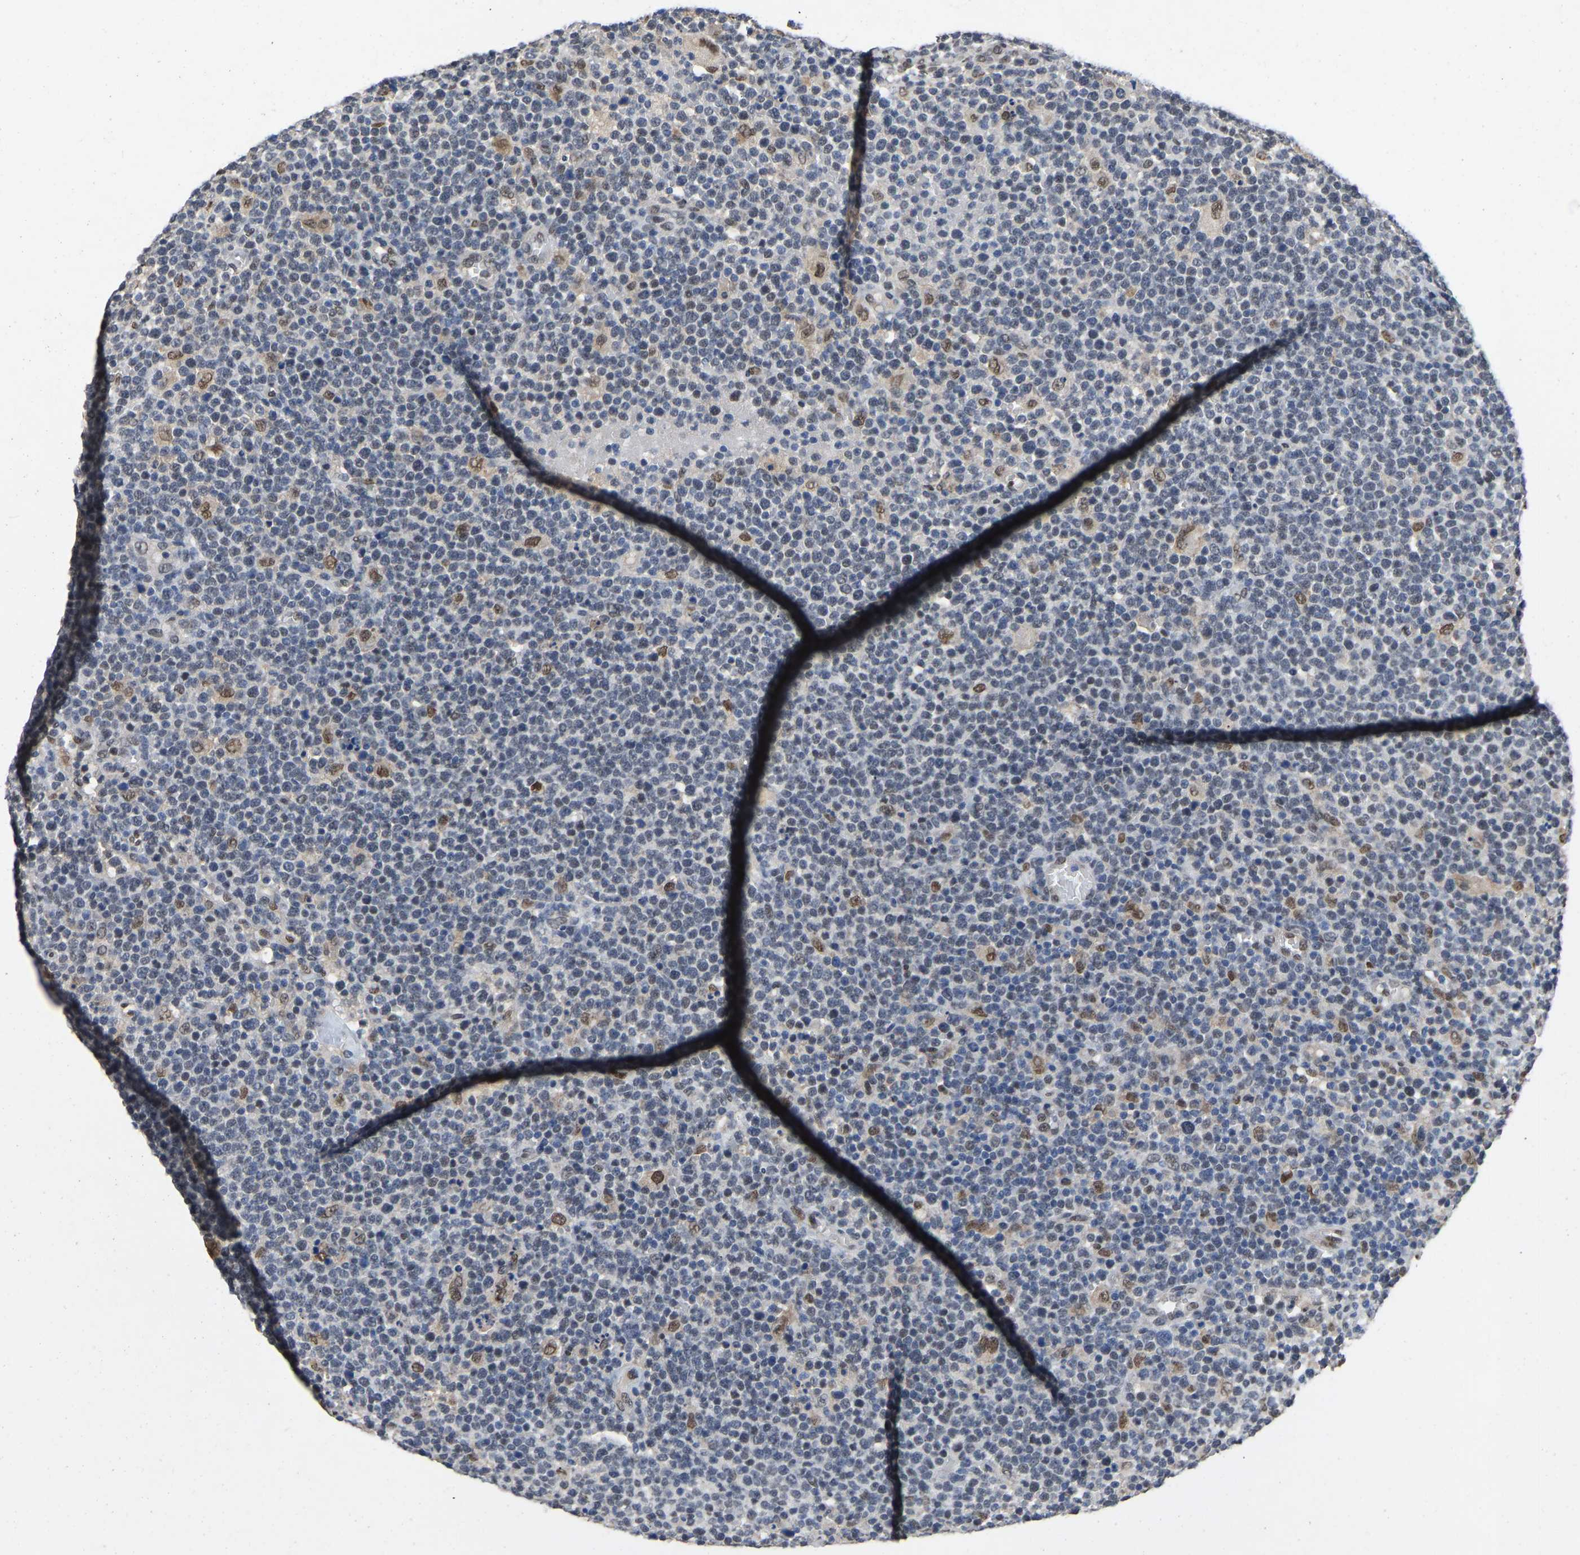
{"staining": {"intensity": "moderate", "quantity": "25%-75%", "location": "nuclear"}, "tissue": "lymphoma", "cell_type": "Tumor cells", "image_type": "cancer", "snomed": [{"axis": "morphology", "description": "Malignant lymphoma, non-Hodgkin's type, High grade"}, {"axis": "topography", "description": "Lymph node"}], "caption": "A brown stain labels moderate nuclear positivity of a protein in human lymphoma tumor cells.", "gene": "QKI", "patient": {"sex": "male", "age": 61}}